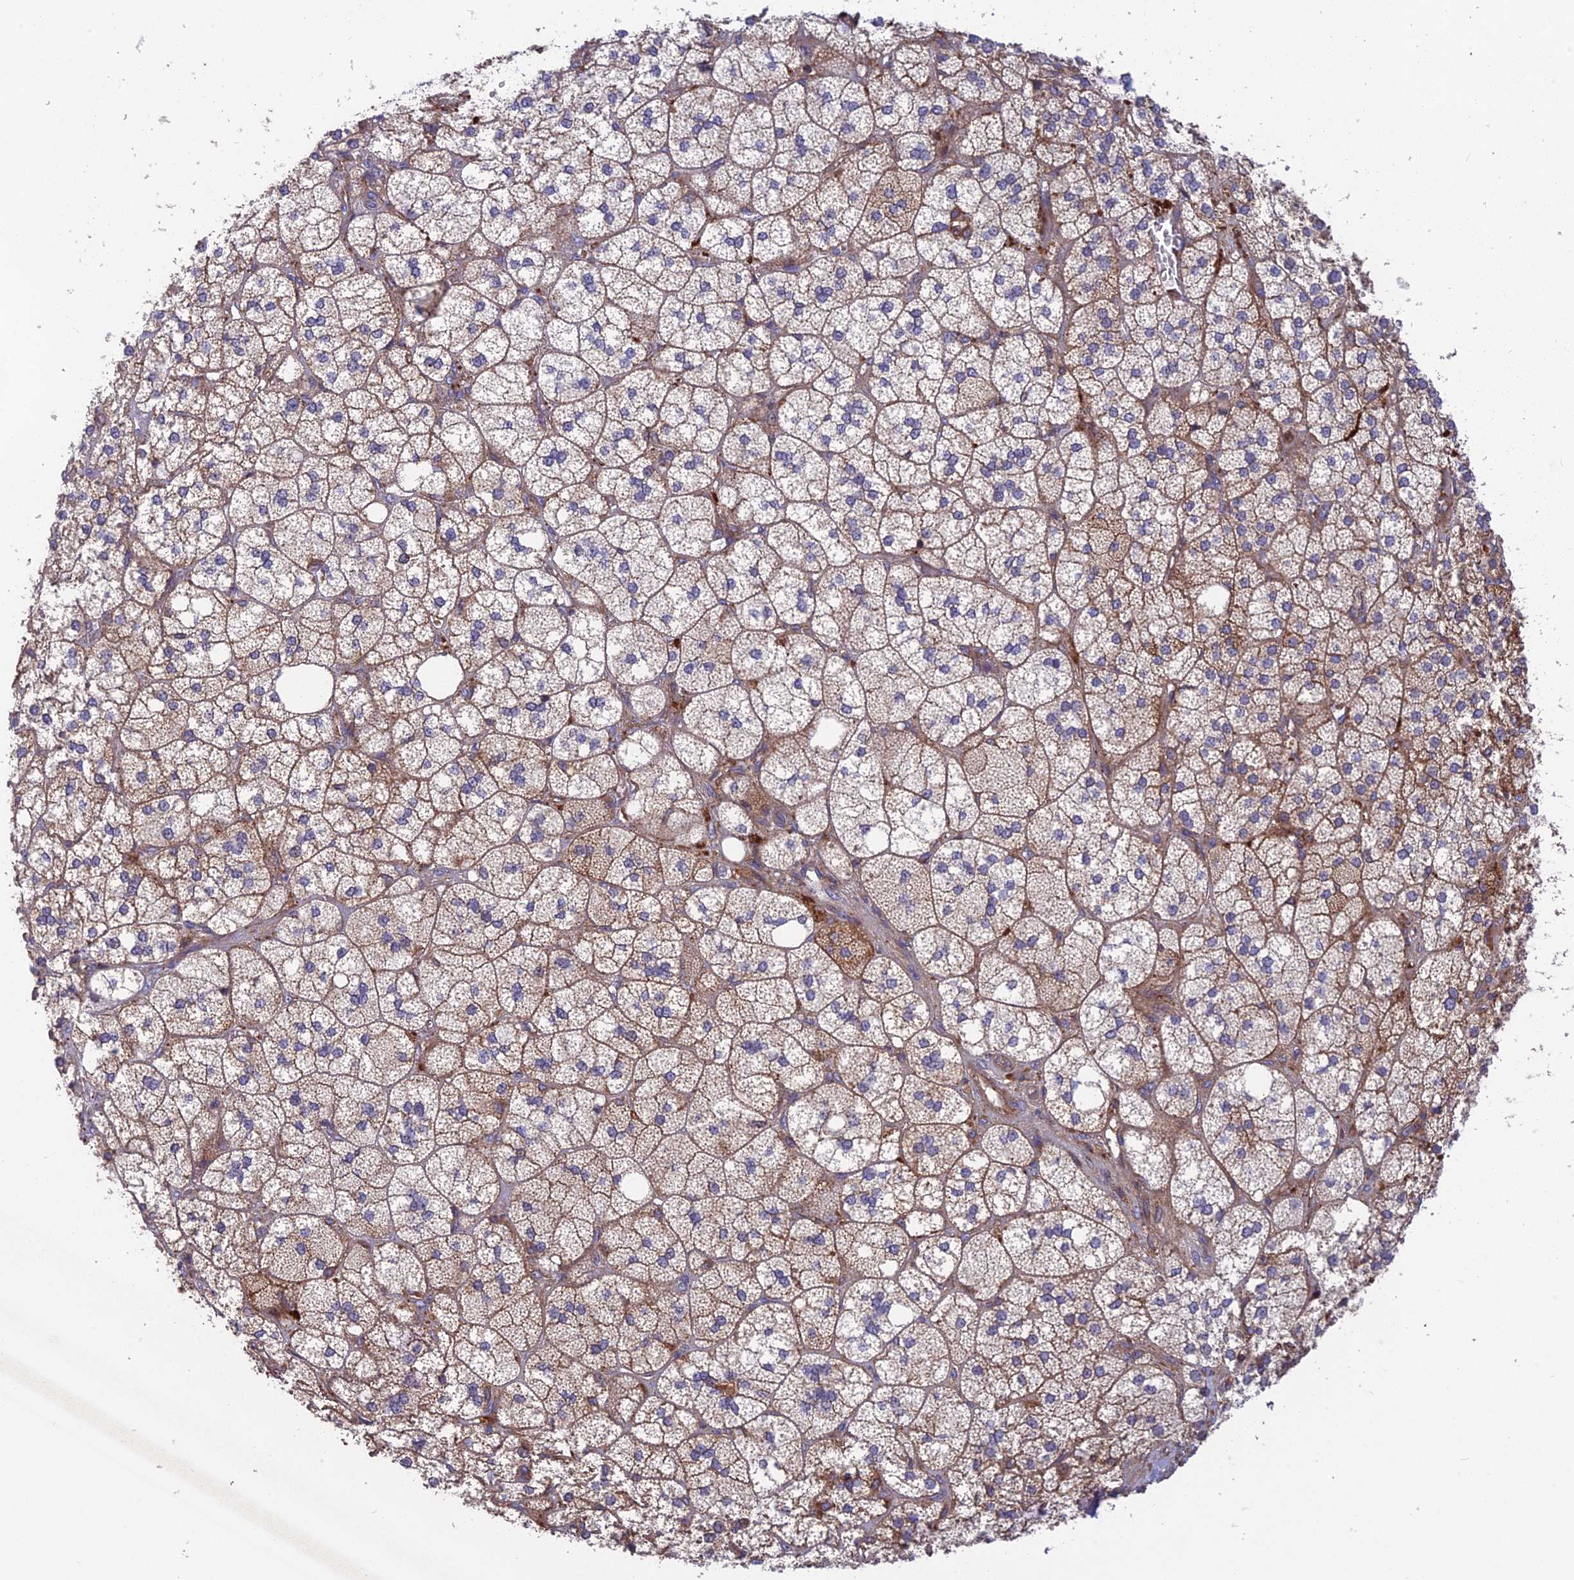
{"staining": {"intensity": "moderate", "quantity": "25%-75%", "location": "cytoplasmic/membranous"}, "tissue": "adrenal gland", "cell_type": "Glandular cells", "image_type": "normal", "snomed": [{"axis": "morphology", "description": "Normal tissue, NOS"}, {"axis": "topography", "description": "Adrenal gland"}], "caption": "Glandular cells demonstrate moderate cytoplasmic/membranous positivity in about 25%-75% of cells in benign adrenal gland. Nuclei are stained in blue.", "gene": "CPNE7", "patient": {"sex": "male", "age": 61}}